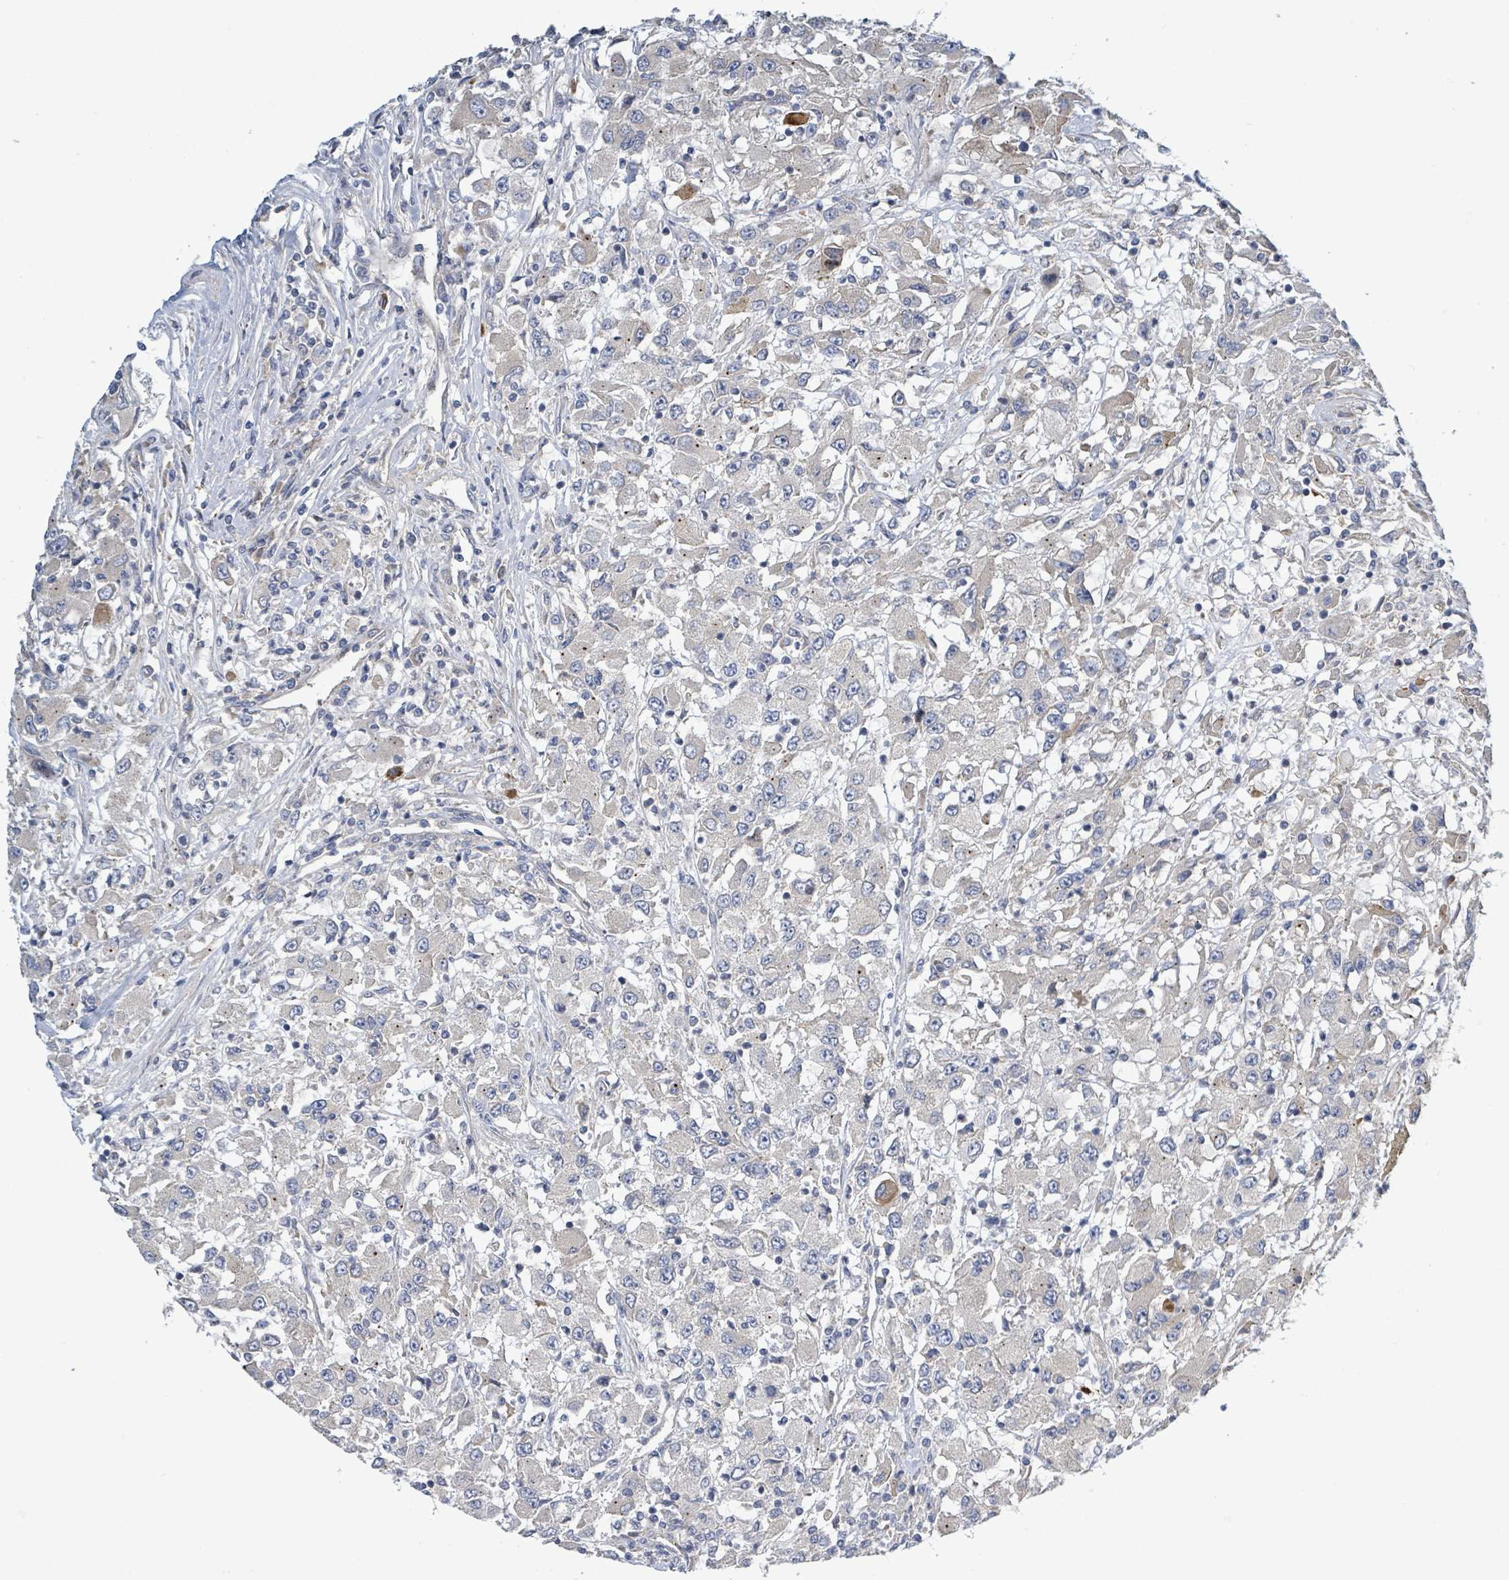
{"staining": {"intensity": "negative", "quantity": "none", "location": "none"}, "tissue": "renal cancer", "cell_type": "Tumor cells", "image_type": "cancer", "snomed": [{"axis": "morphology", "description": "Adenocarcinoma, NOS"}, {"axis": "topography", "description": "Kidney"}], "caption": "The image shows no significant positivity in tumor cells of renal adenocarcinoma. (Stains: DAB immunohistochemistry (IHC) with hematoxylin counter stain, Microscopy: brightfield microscopy at high magnification).", "gene": "CFAP210", "patient": {"sex": "female", "age": 67}}